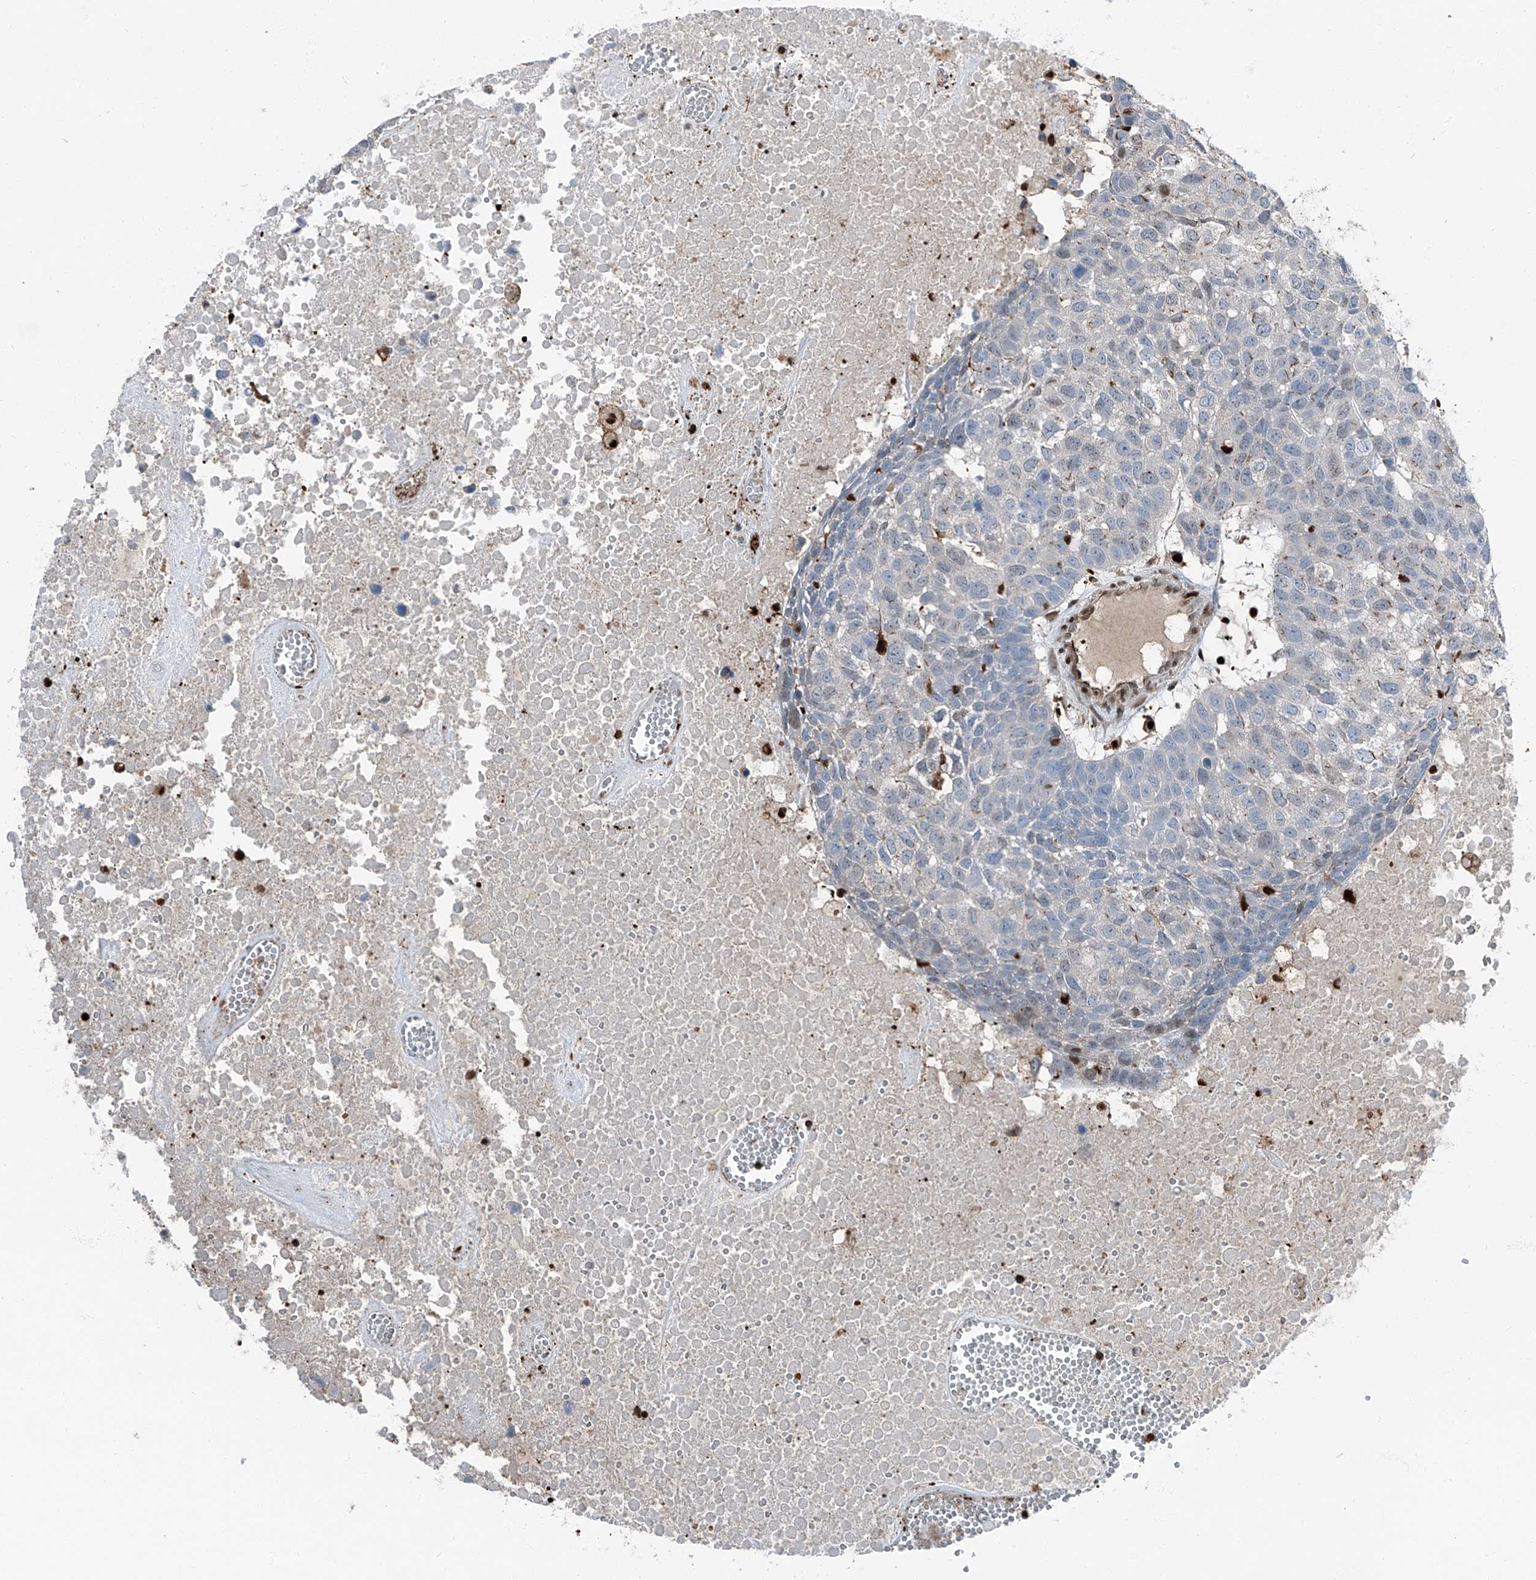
{"staining": {"intensity": "negative", "quantity": "none", "location": "none"}, "tissue": "head and neck cancer", "cell_type": "Tumor cells", "image_type": "cancer", "snomed": [{"axis": "morphology", "description": "Squamous cell carcinoma, NOS"}, {"axis": "topography", "description": "Head-Neck"}], "caption": "The image shows no staining of tumor cells in squamous cell carcinoma (head and neck).", "gene": "PSMB10", "patient": {"sex": "male", "age": 66}}